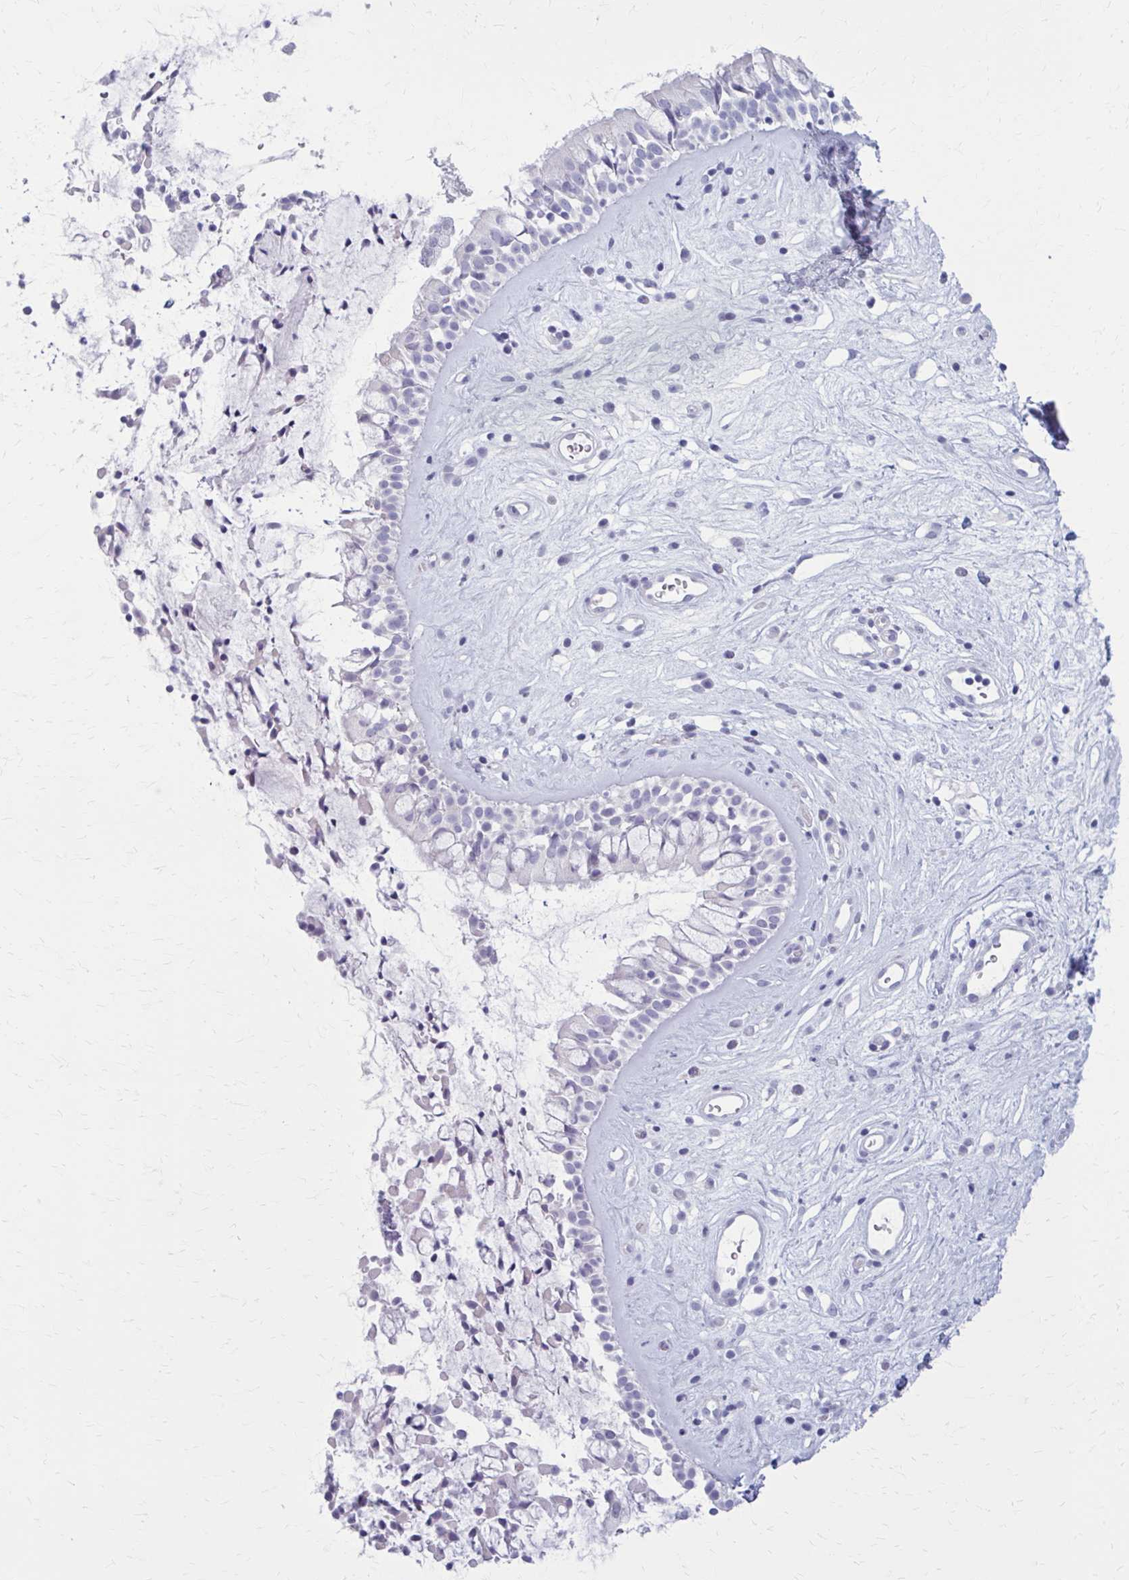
{"staining": {"intensity": "negative", "quantity": "none", "location": "none"}, "tissue": "nasopharynx", "cell_type": "Respiratory epithelial cells", "image_type": "normal", "snomed": [{"axis": "morphology", "description": "Normal tissue, NOS"}, {"axis": "topography", "description": "Nasopharynx"}], "caption": "Immunohistochemistry (IHC) micrograph of normal nasopharynx: nasopharynx stained with DAB (3,3'-diaminobenzidine) shows no significant protein staining in respiratory epithelial cells.", "gene": "CASQ2", "patient": {"sex": "male", "age": 32}}